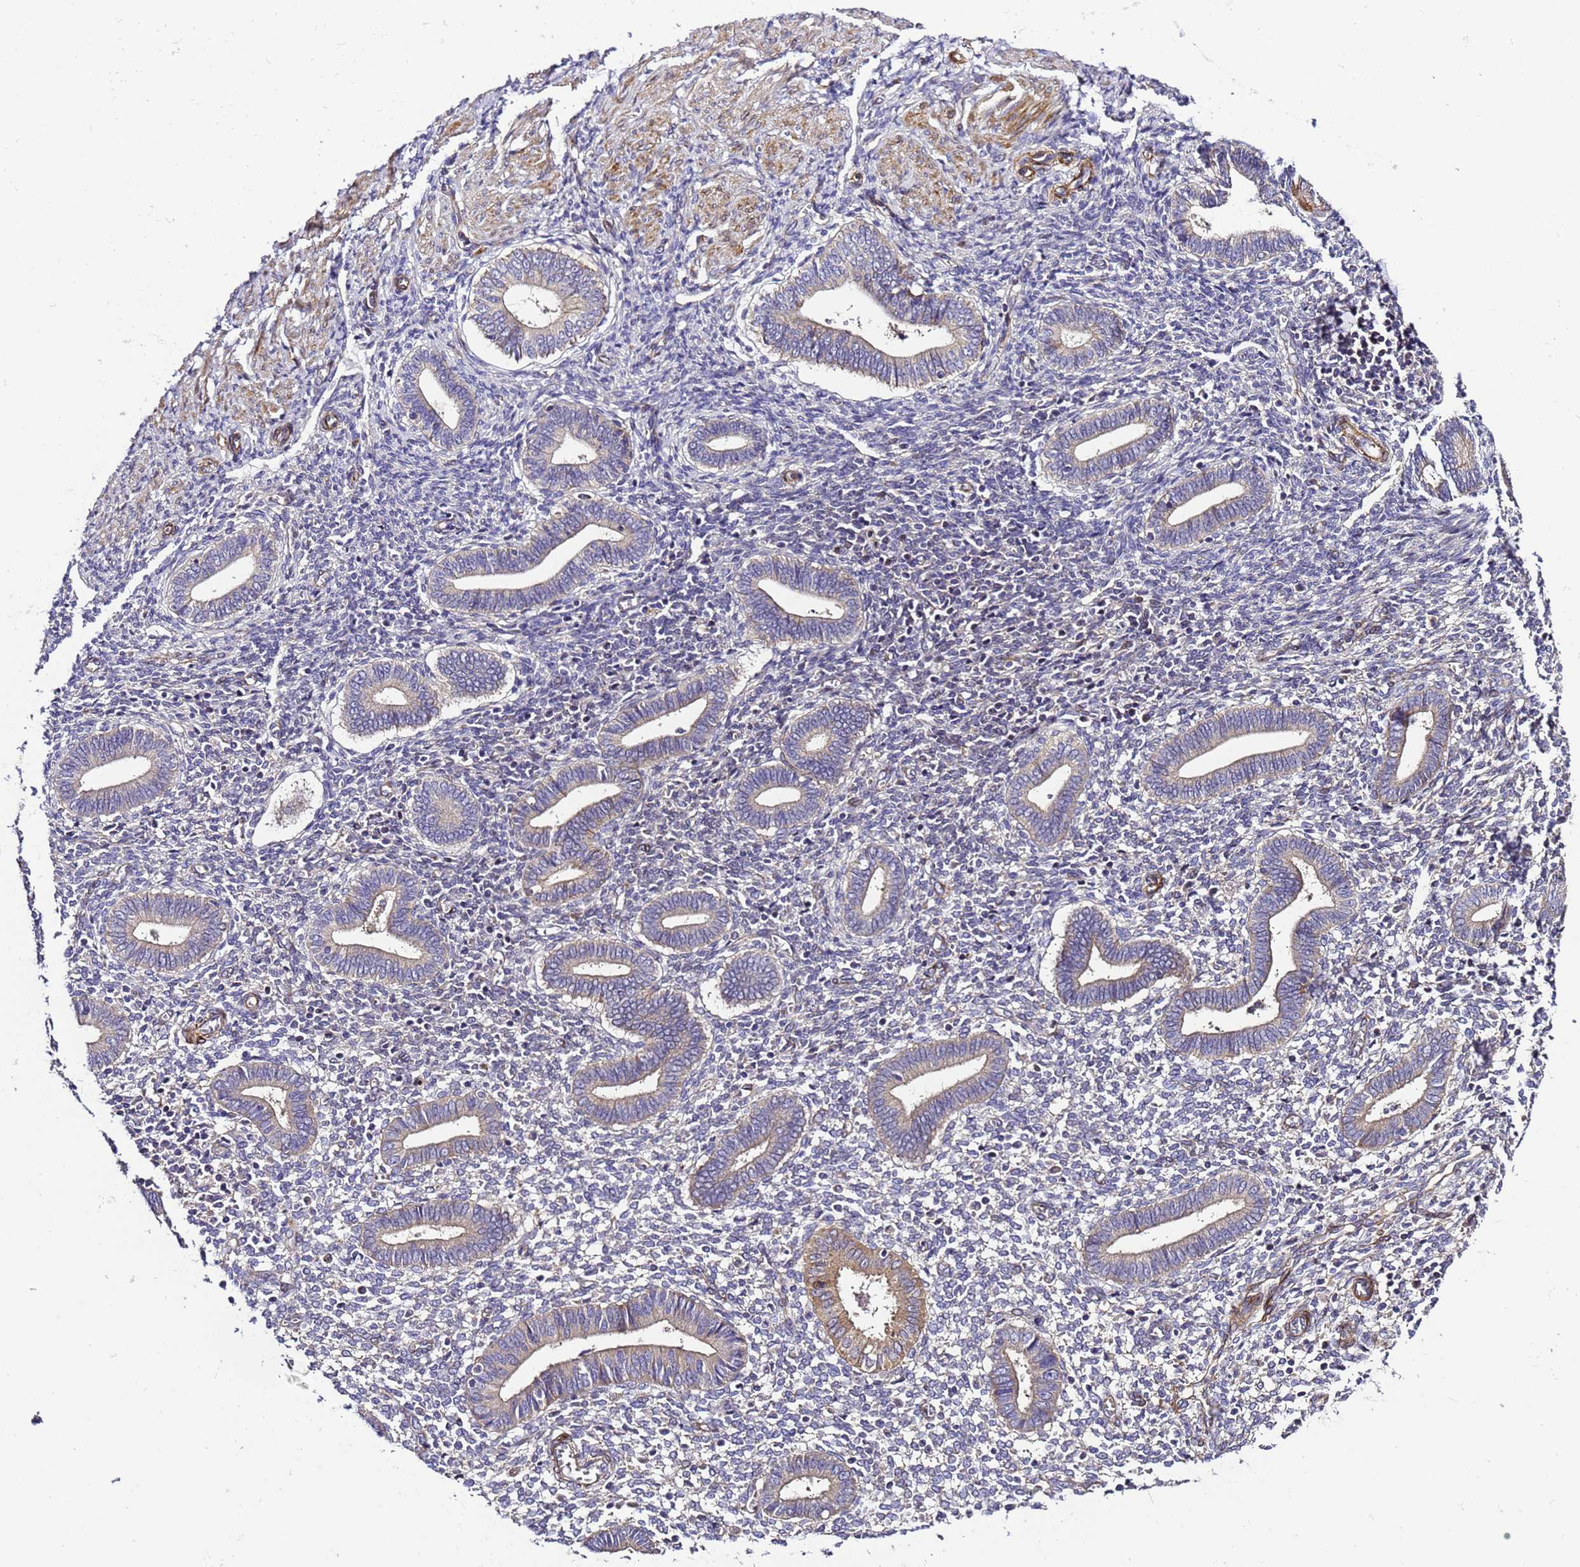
{"staining": {"intensity": "negative", "quantity": "none", "location": "none"}, "tissue": "endometrium", "cell_type": "Cells in endometrial stroma", "image_type": "normal", "snomed": [{"axis": "morphology", "description": "Normal tissue, NOS"}, {"axis": "topography", "description": "Endometrium"}], "caption": "Image shows no protein staining in cells in endometrial stroma of unremarkable endometrium.", "gene": "ZNF417", "patient": {"sex": "female", "age": 44}}